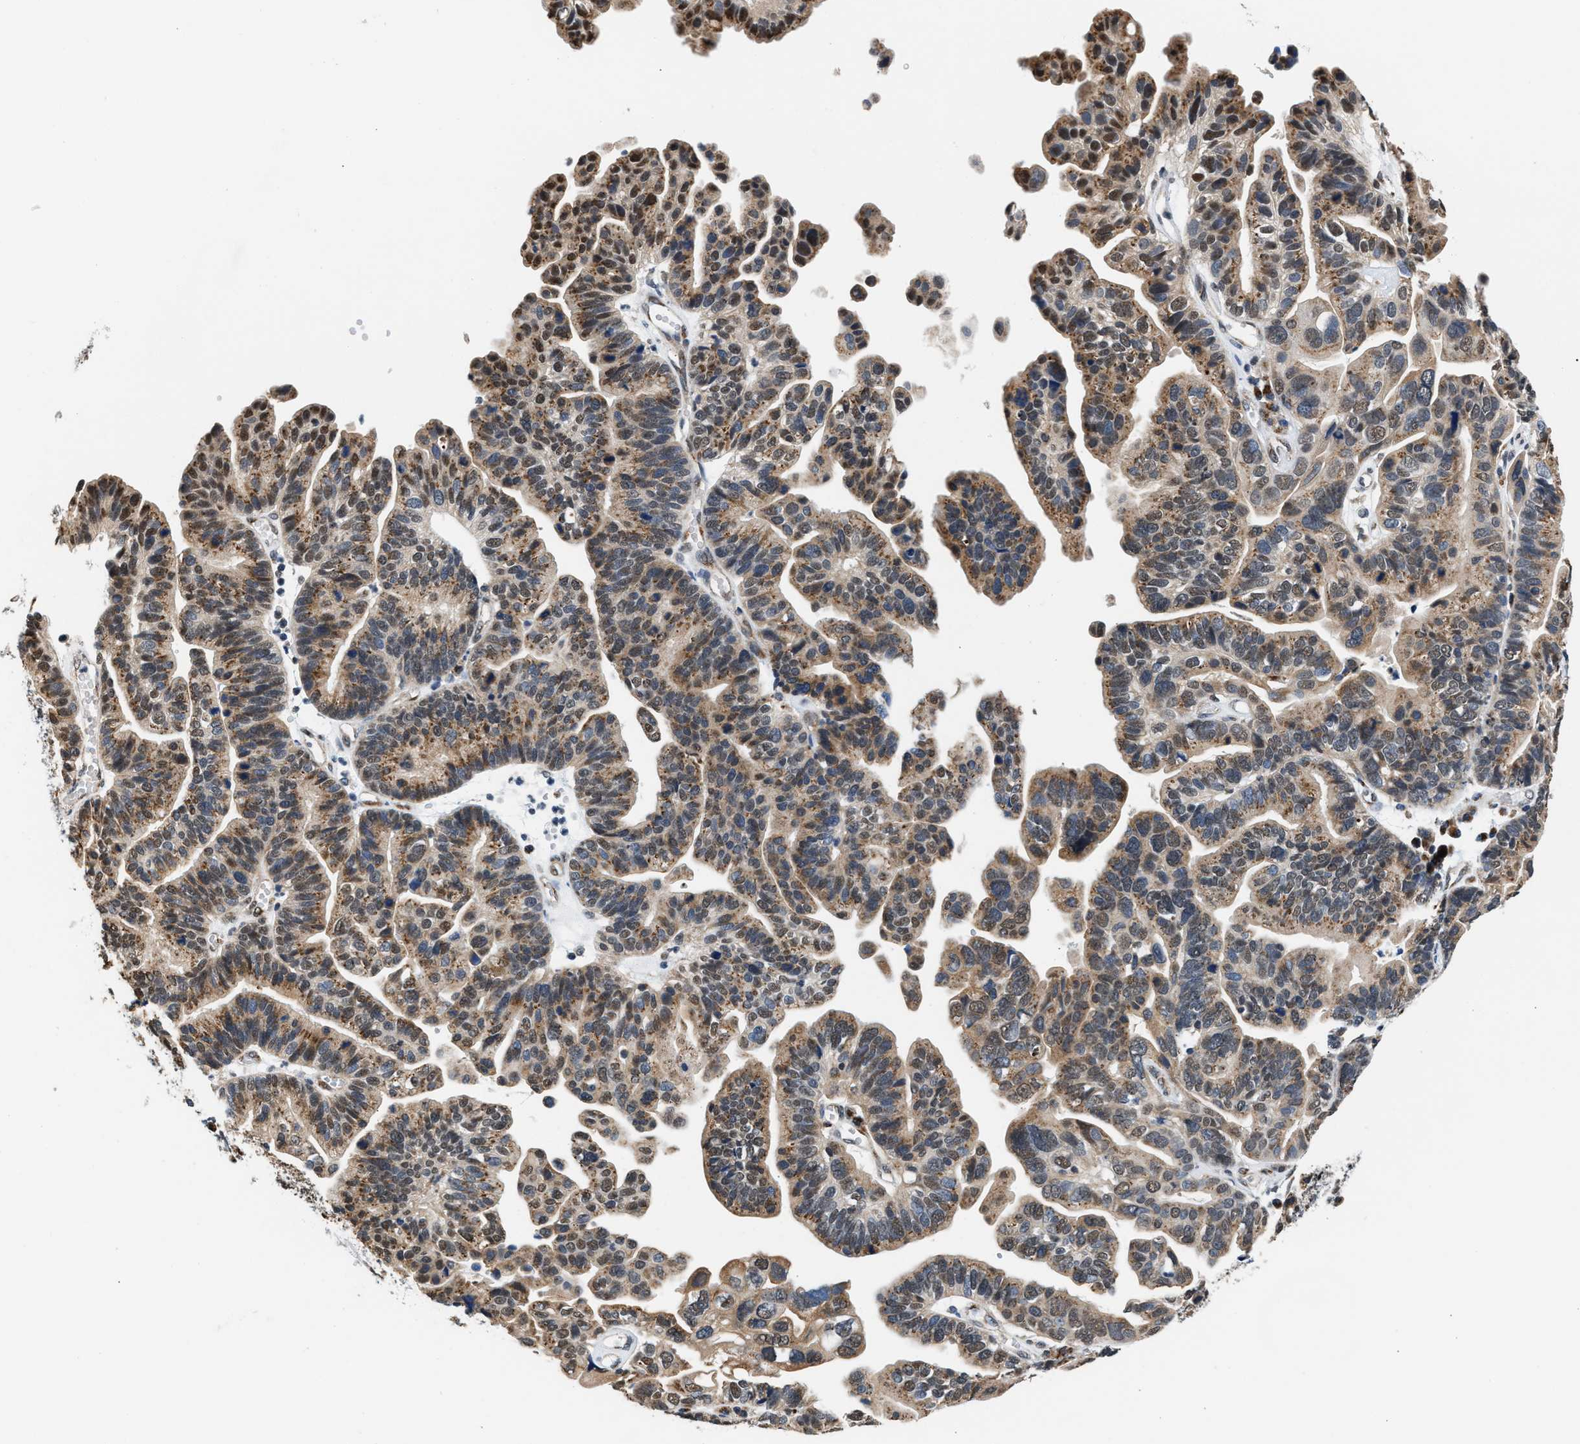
{"staining": {"intensity": "moderate", "quantity": ">75%", "location": "cytoplasmic/membranous,nuclear"}, "tissue": "ovarian cancer", "cell_type": "Tumor cells", "image_type": "cancer", "snomed": [{"axis": "morphology", "description": "Cystadenocarcinoma, serous, NOS"}, {"axis": "topography", "description": "Ovary"}], "caption": "Immunohistochemistry (DAB) staining of human ovarian serous cystadenocarcinoma exhibits moderate cytoplasmic/membranous and nuclear protein positivity in approximately >75% of tumor cells.", "gene": "KCNMB2", "patient": {"sex": "female", "age": 56}}